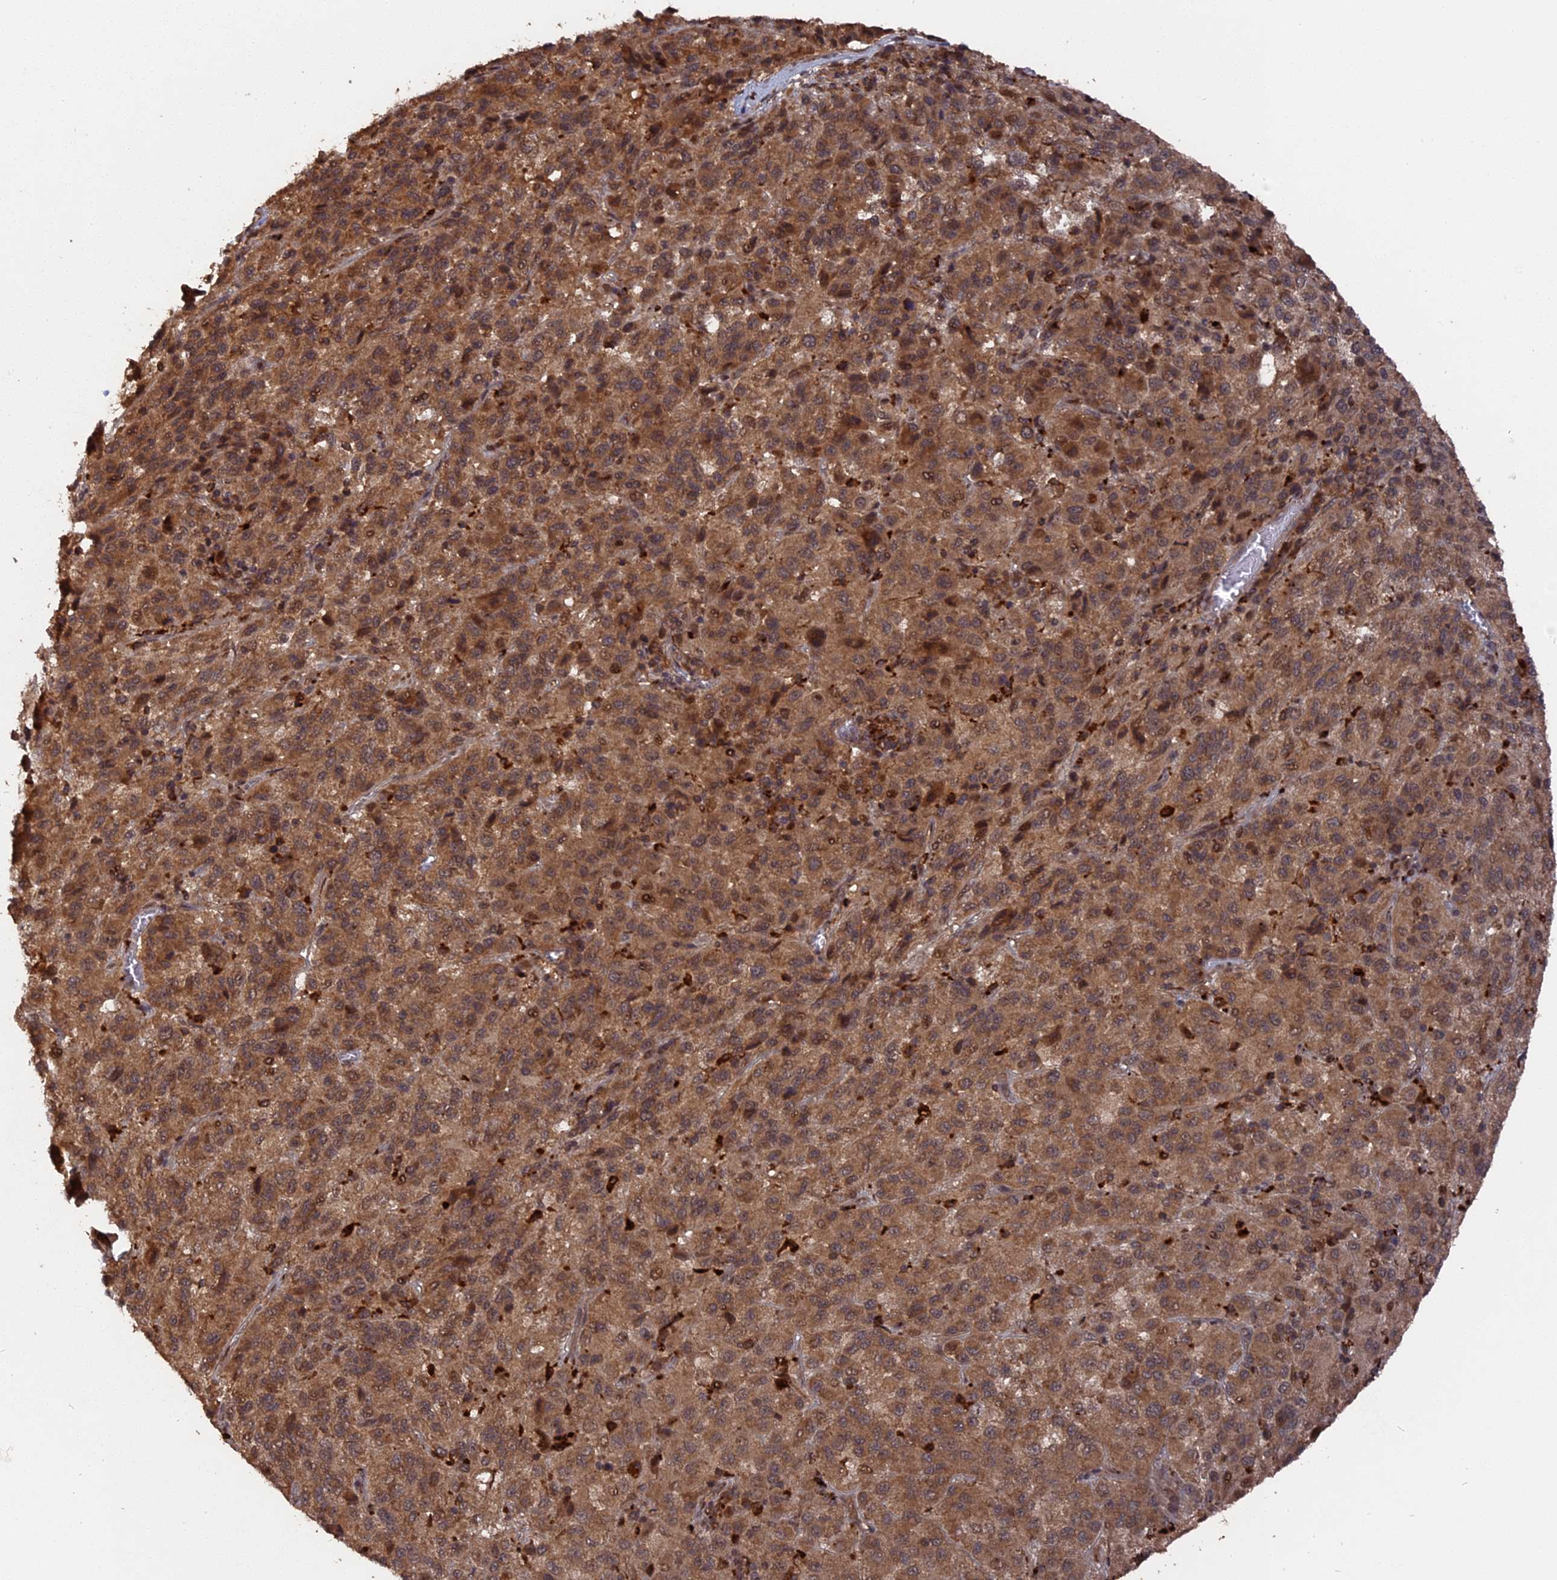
{"staining": {"intensity": "moderate", "quantity": ">75%", "location": "cytoplasmic/membranous,nuclear"}, "tissue": "melanoma", "cell_type": "Tumor cells", "image_type": "cancer", "snomed": [{"axis": "morphology", "description": "Malignant melanoma, Metastatic site"}, {"axis": "topography", "description": "Lung"}], "caption": "Tumor cells display medium levels of moderate cytoplasmic/membranous and nuclear expression in approximately >75% of cells in human malignant melanoma (metastatic site).", "gene": "TELO2", "patient": {"sex": "male", "age": 64}}